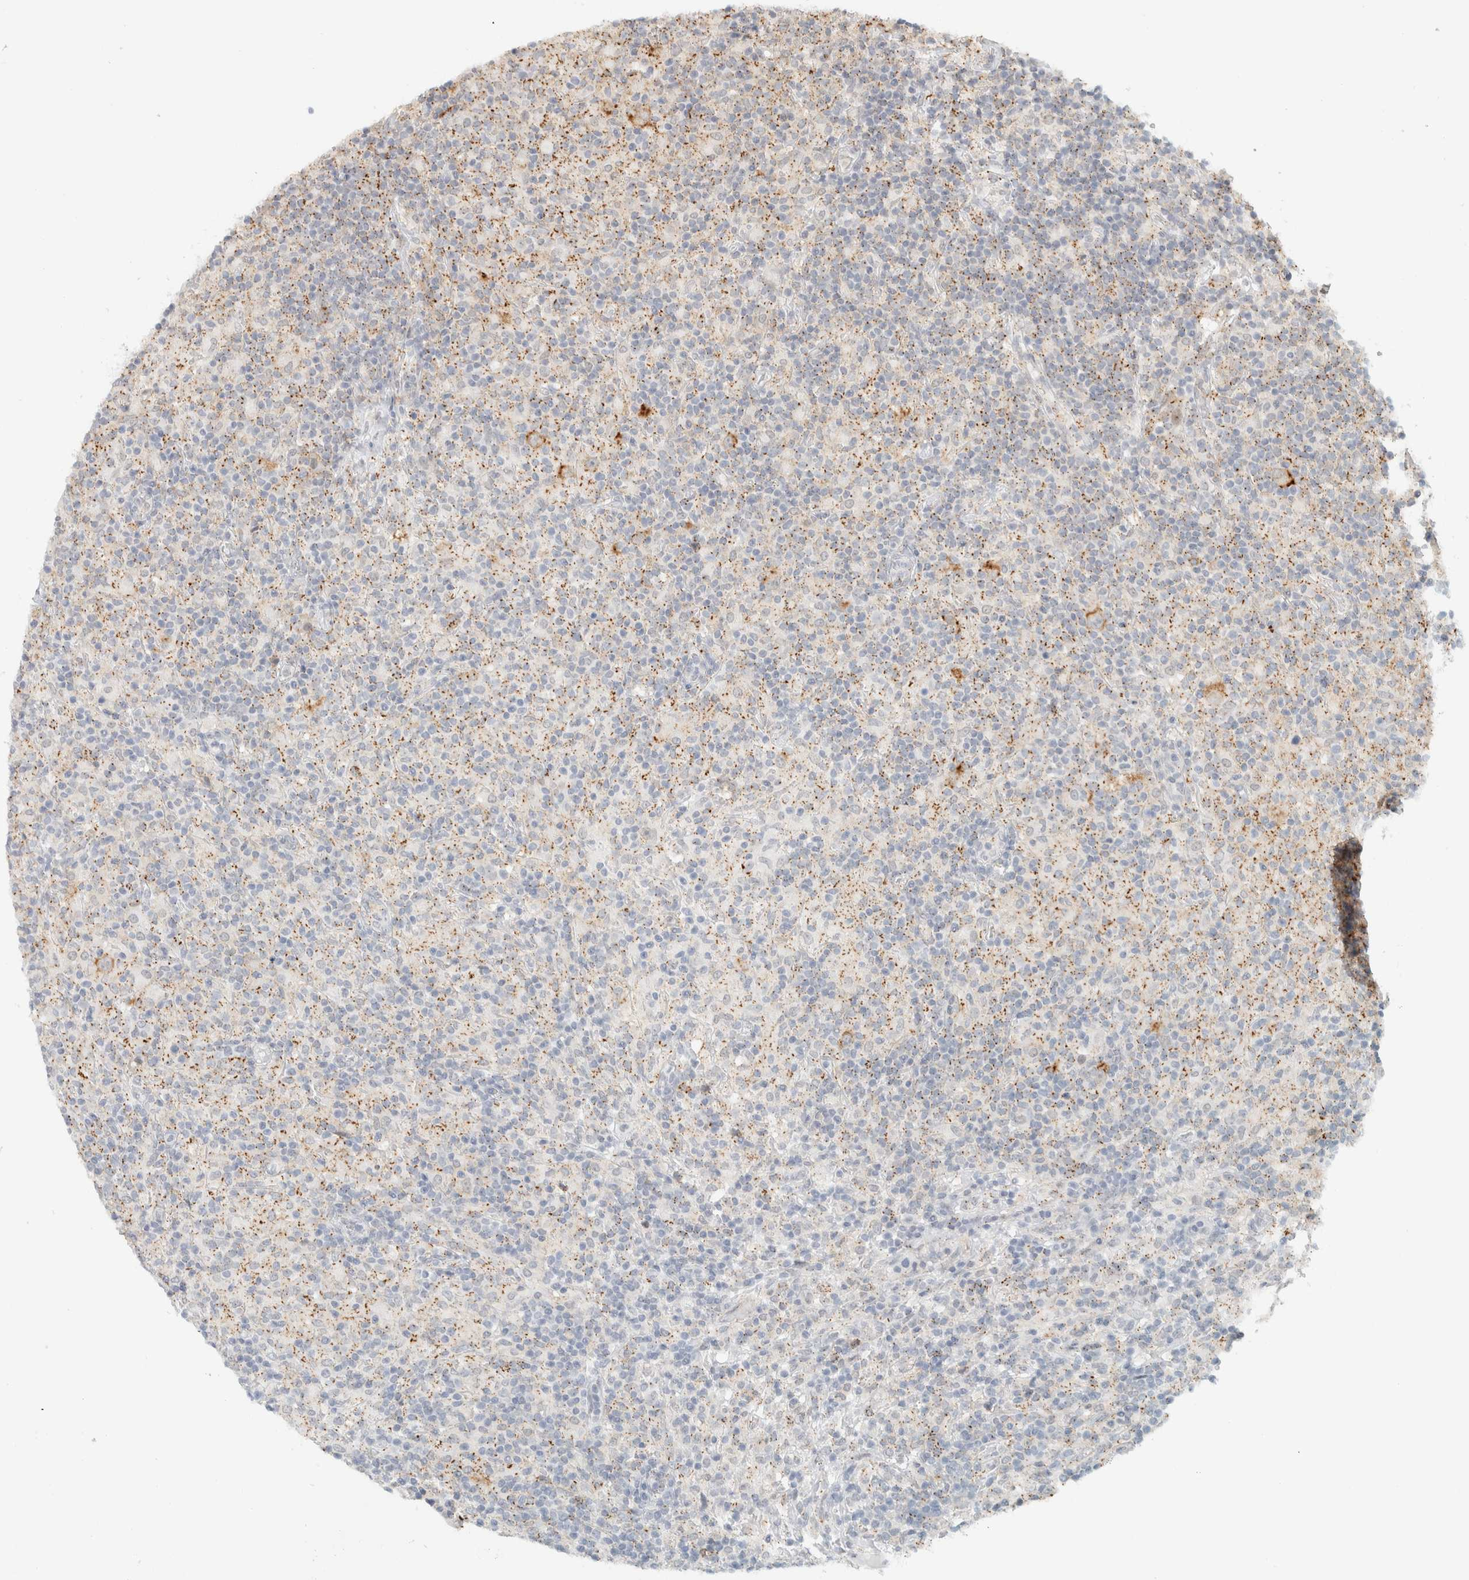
{"staining": {"intensity": "moderate", "quantity": ">75%", "location": "cytoplasmic/membranous"}, "tissue": "lymphoma", "cell_type": "Tumor cells", "image_type": "cancer", "snomed": [{"axis": "morphology", "description": "Hodgkin's disease, NOS"}, {"axis": "topography", "description": "Lymph node"}], "caption": "Immunohistochemistry histopathology image of human Hodgkin's disease stained for a protein (brown), which demonstrates medium levels of moderate cytoplasmic/membranous staining in about >75% of tumor cells.", "gene": "CDH17", "patient": {"sex": "male", "age": 70}}